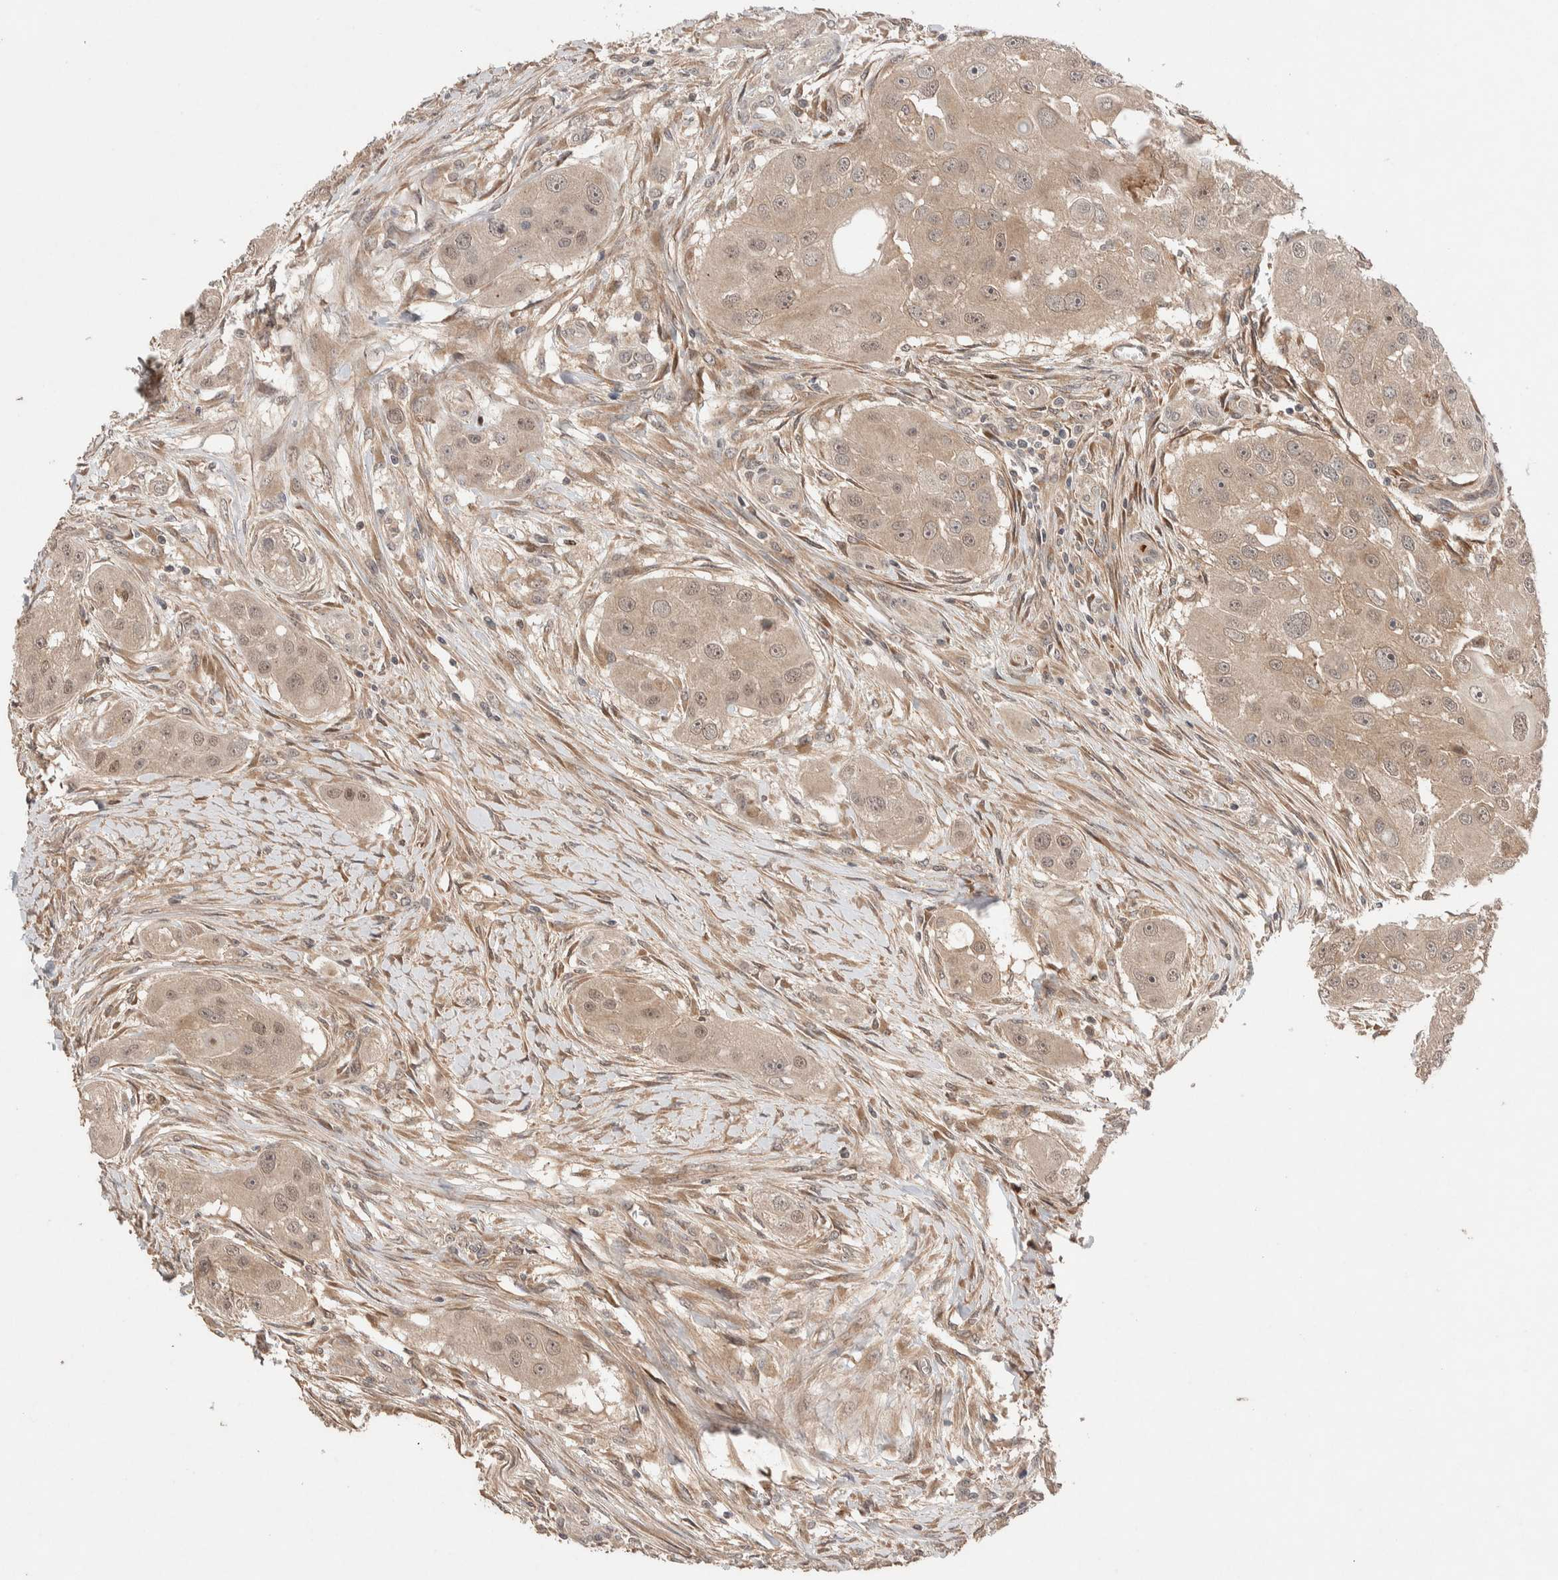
{"staining": {"intensity": "weak", "quantity": ">75%", "location": "cytoplasmic/membranous"}, "tissue": "head and neck cancer", "cell_type": "Tumor cells", "image_type": "cancer", "snomed": [{"axis": "morphology", "description": "Normal tissue, NOS"}, {"axis": "morphology", "description": "Squamous cell carcinoma, NOS"}, {"axis": "topography", "description": "Skeletal muscle"}, {"axis": "topography", "description": "Head-Neck"}], "caption": "Head and neck cancer (squamous cell carcinoma) stained for a protein displays weak cytoplasmic/membranous positivity in tumor cells.", "gene": "CASK", "patient": {"sex": "male", "age": 51}}